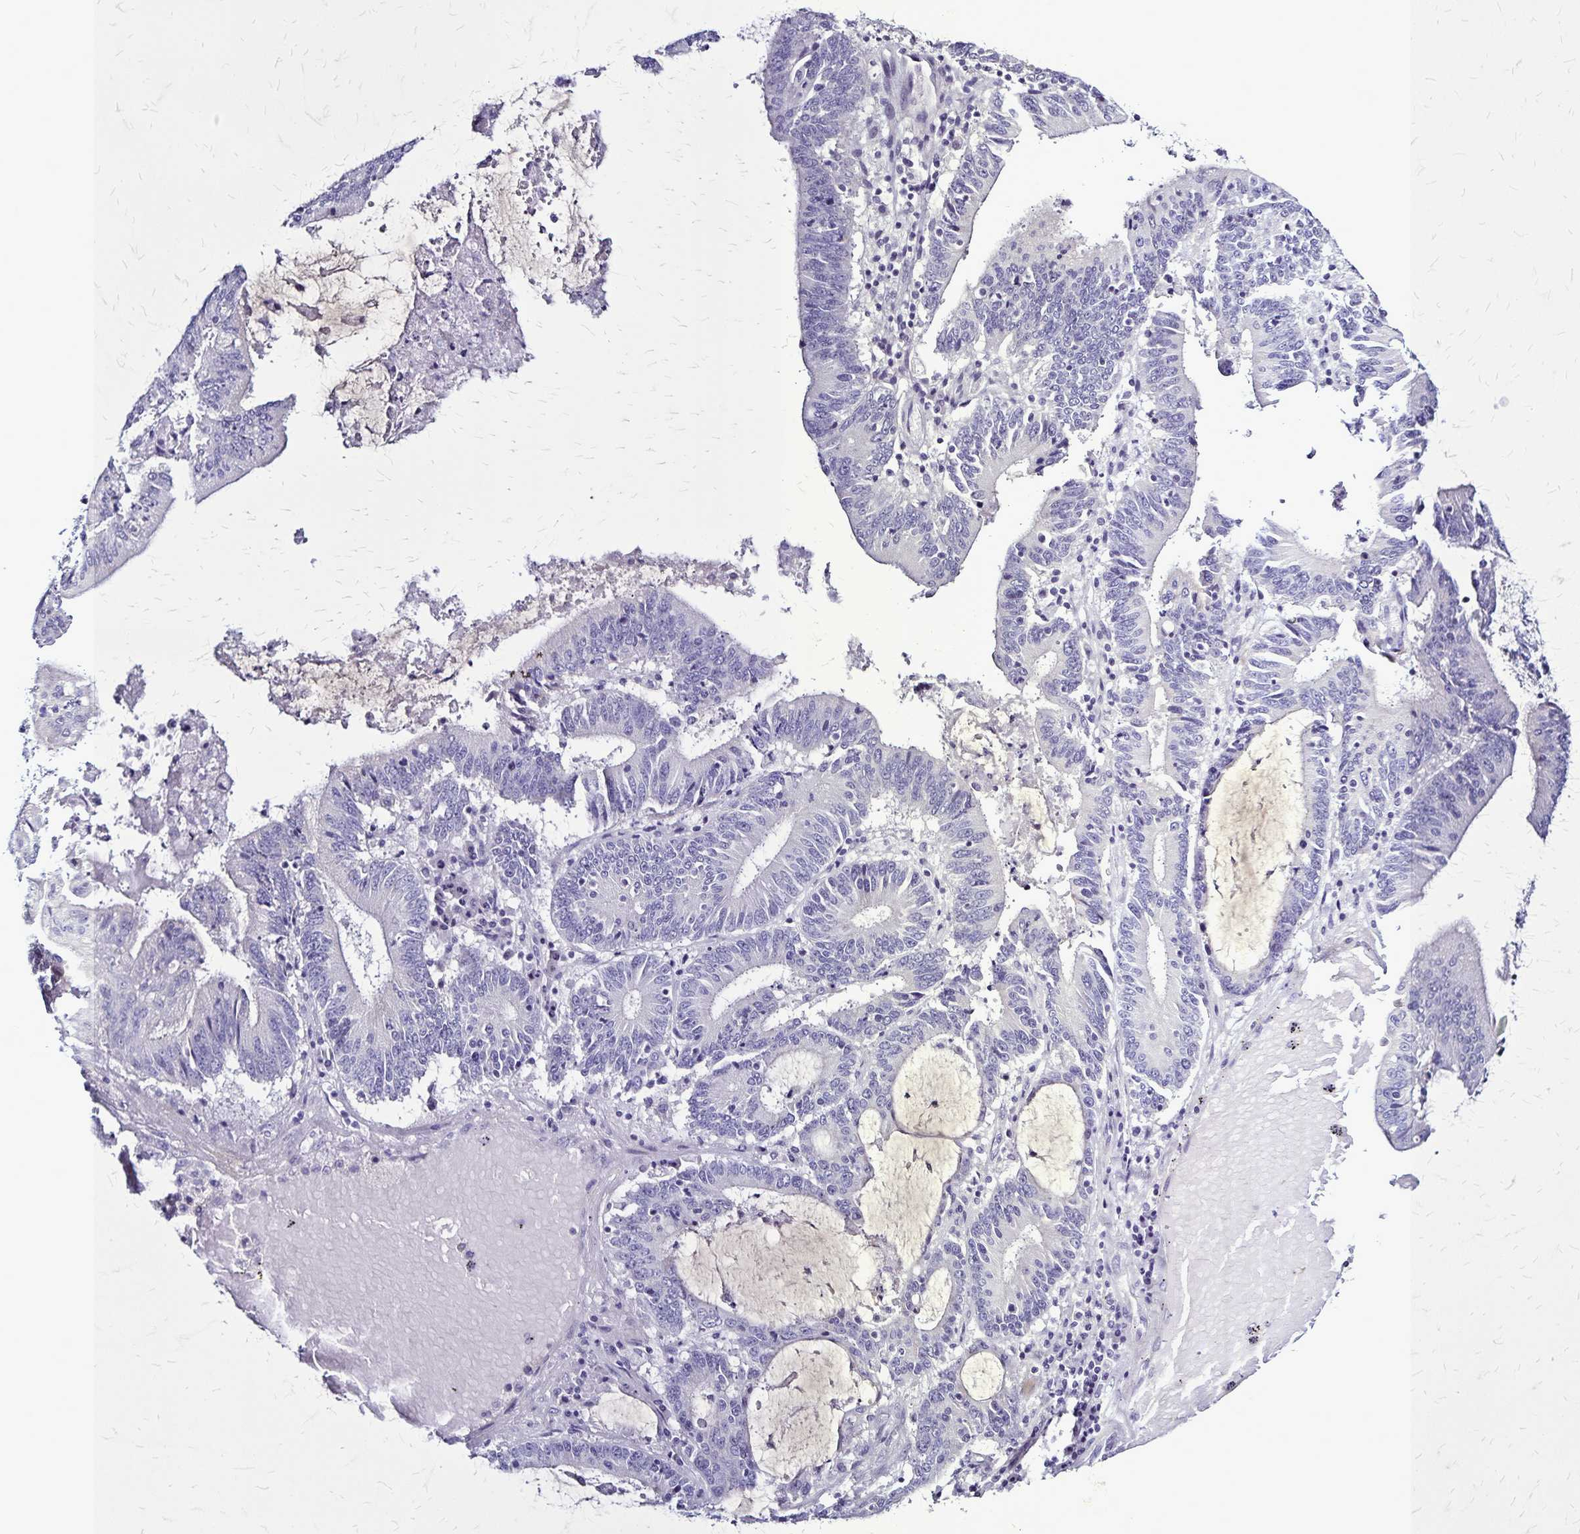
{"staining": {"intensity": "negative", "quantity": "none", "location": "none"}, "tissue": "stomach cancer", "cell_type": "Tumor cells", "image_type": "cancer", "snomed": [{"axis": "morphology", "description": "Adenocarcinoma, NOS"}, {"axis": "topography", "description": "Stomach, upper"}], "caption": "DAB (3,3'-diaminobenzidine) immunohistochemical staining of human stomach cancer (adenocarcinoma) demonstrates no significant positivity in tumor cells.", "gene": "PLXNA4", "patient": {"sex": "male", "age": 68}}